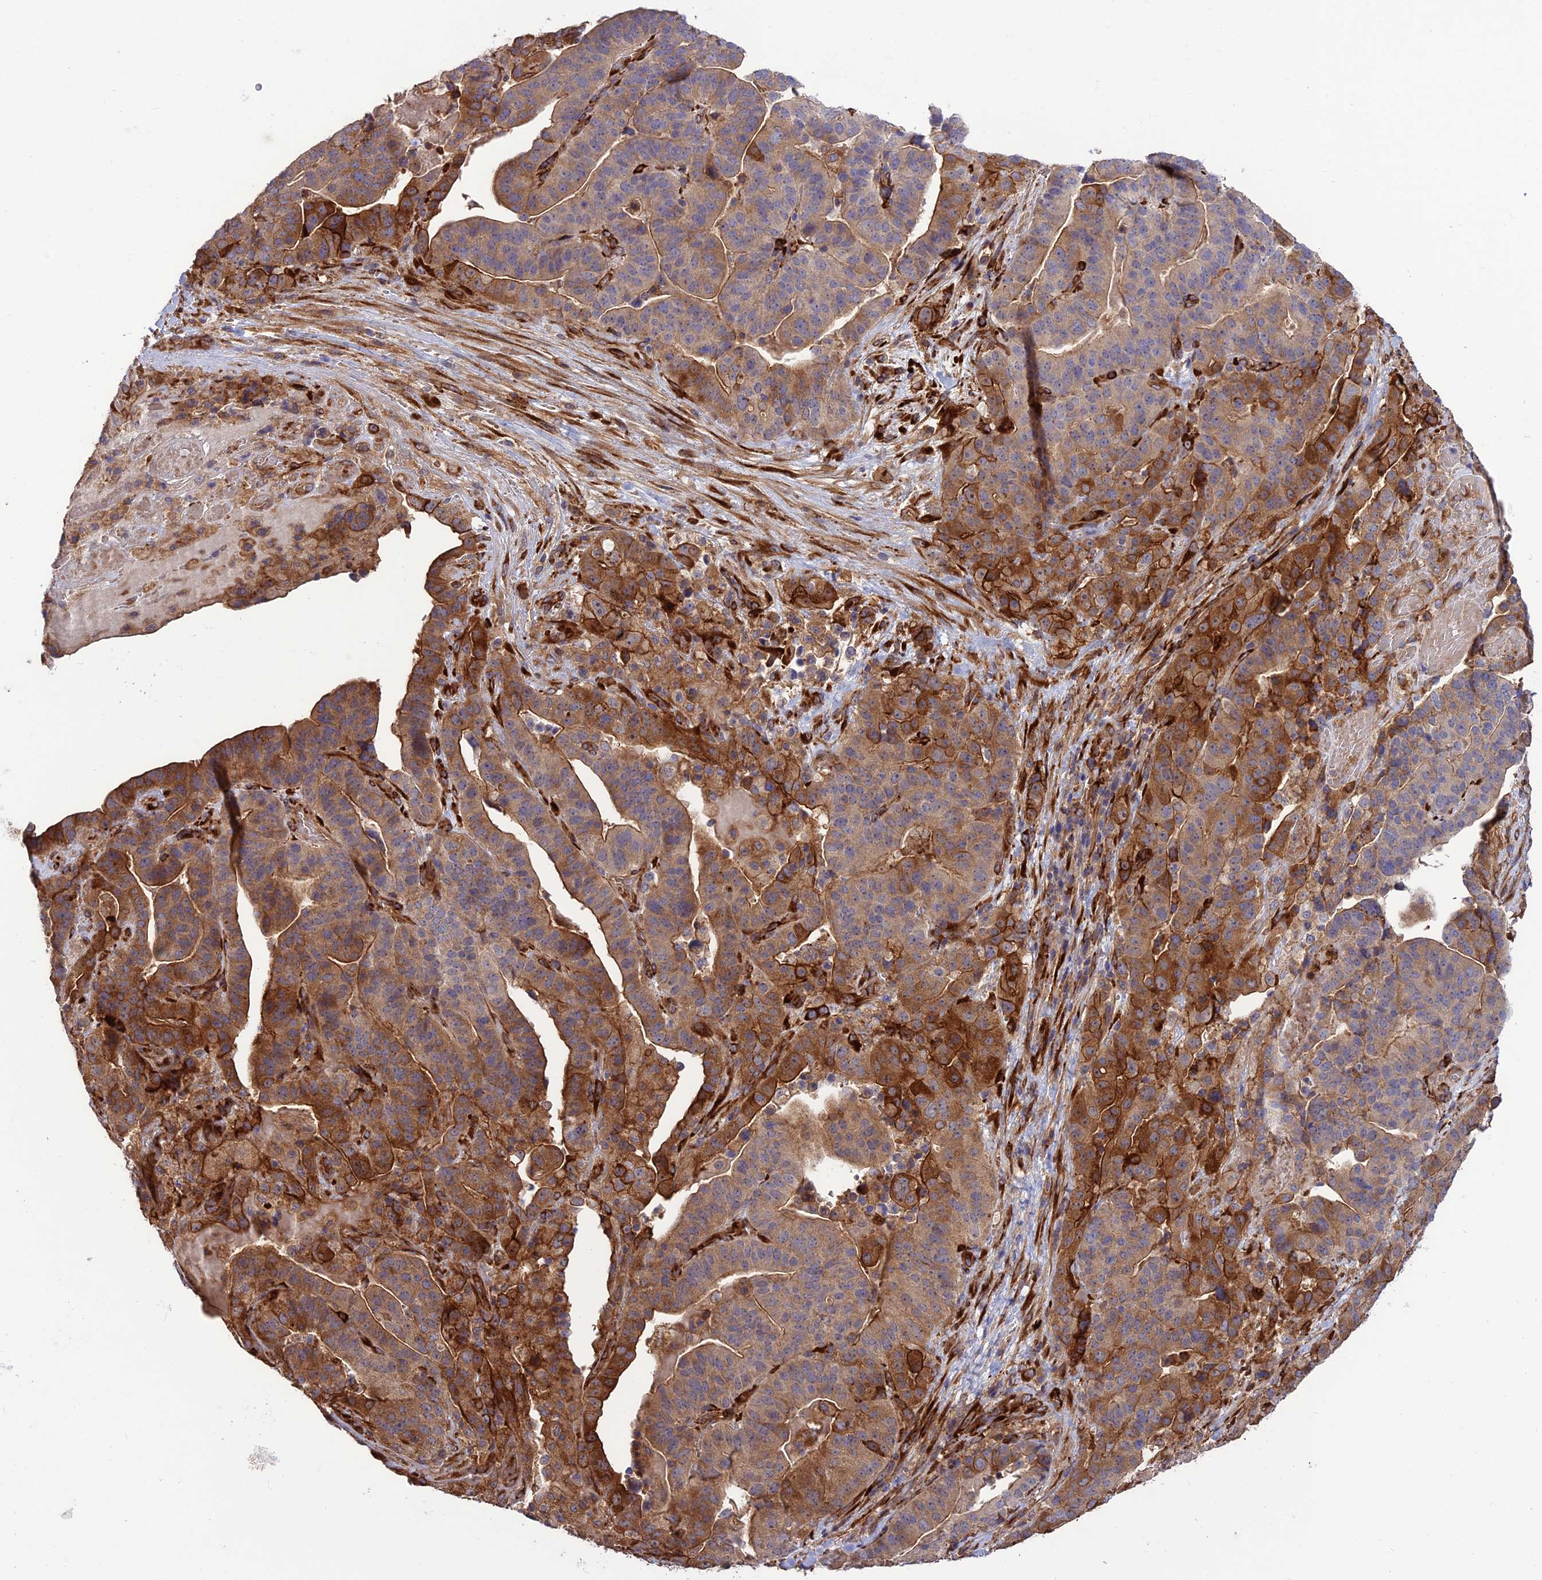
{"staining": {"intensity": "strong", "quantity": "25%-75%", "location": "cytoplasmic/membranous"}, "tissue": "stomach cancer", "cell_type": "Tumor cells", "image_type": "cancer", "snomed": [{"axis": "morphology", "description": "Adenocarcinoma, NOS"}, {"axis": "topography", "description": "Stomach"}], "caption": "Brown immunohistochemical staining in stomach cancer (adenocarcinoma) demonstrates strong cytoplasmic/membranous expression in about 25%-75% of tumor cells. The staining was performed using DAB to visualize the protein expression in brown, while the nuclei were stained in blue with hematoxylin (Magnification: 20x).", "gene": "CRTAP", "patient": {"sex": "male", "age": 48}}